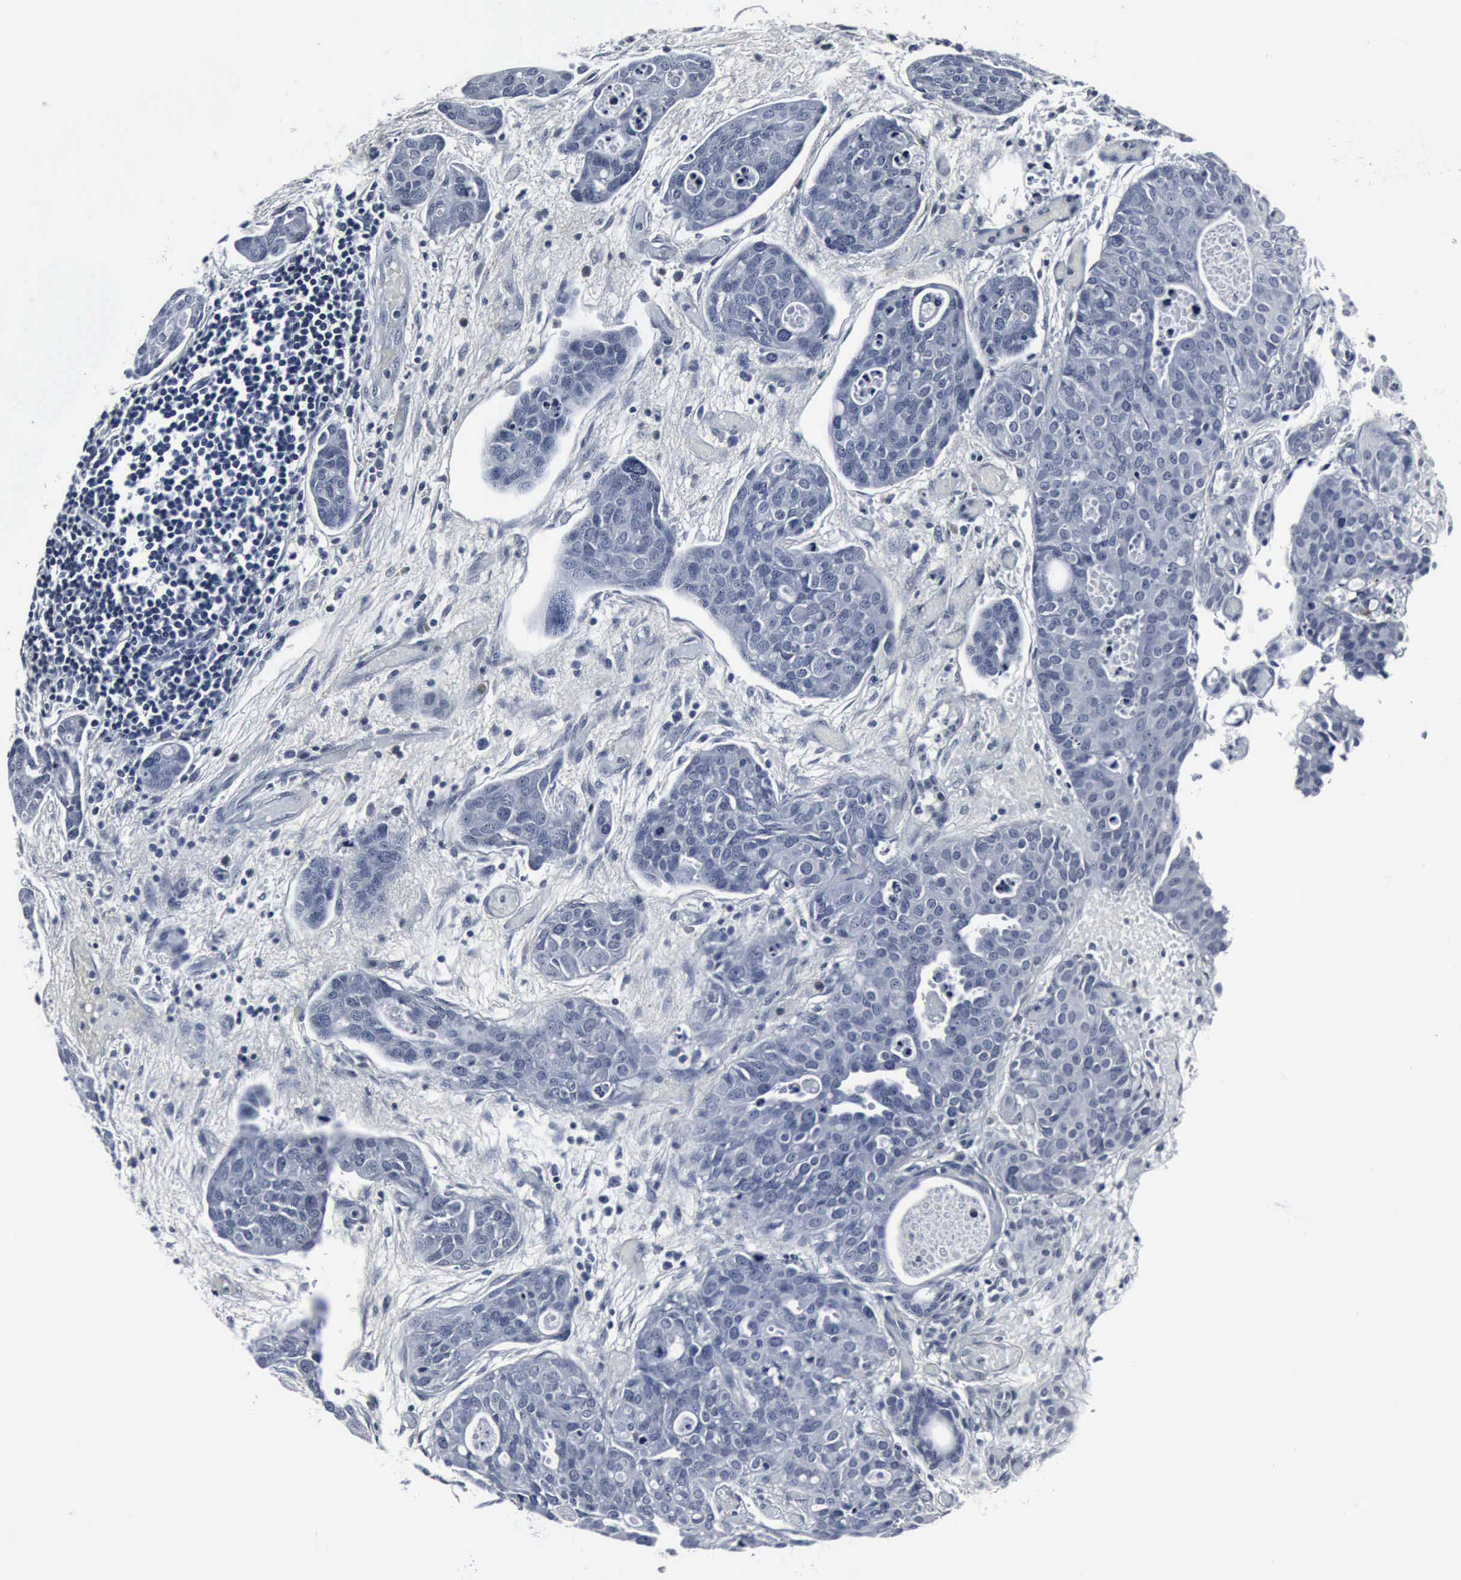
{"staining": {"intensity": "negative", "quantity": "none", "location": "none"}, "tissue": "urothelial cancer", "cell_type": "Tumor cells", "image_type": "cancer", "snomed": [{"axis": "morphology", "description": "Urothelial carcinoma, High grade"}, {"axis": "topography", "description": "Urinary bladder"}], "caption": "Immunohistochemistry (IHC) of high-grade urothelial carcinoma reveals no expression in tumor cells.", "gene": "SNAP25", "patient": {"sex": "male", "age": 78}}